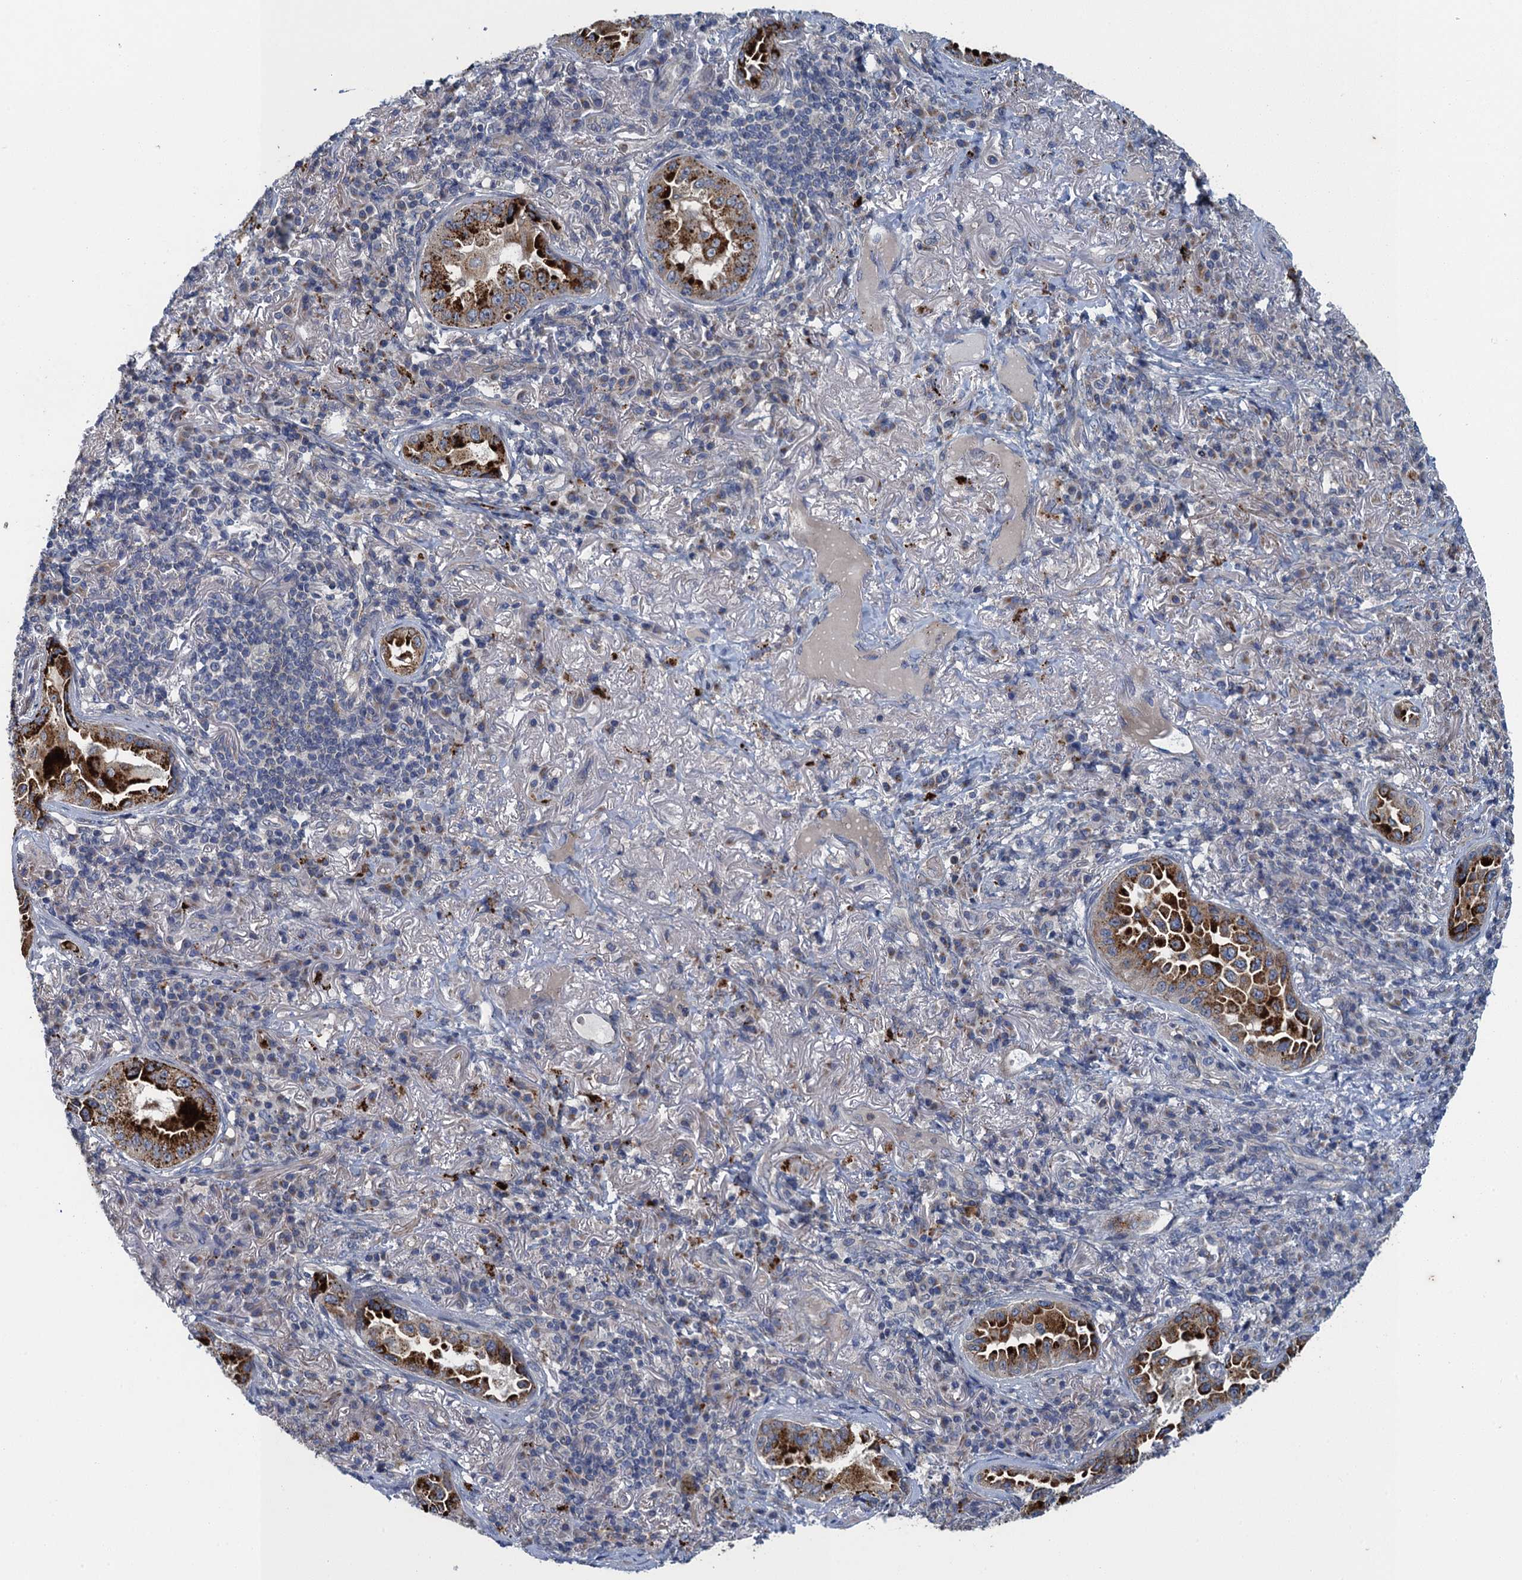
{"staining": {"intensity": "strong", "quantity": ">75%", "location": "cytoplasmic/membranous"}, "tissue": "lung cancer", "cell_type": "Tumor cells", "image_type": "cancer", "snomed": [{"axis": "morphology", "description": "Adenocarcinoma, NOS"}, {"axis": "topography", "description": "Lung"}], "caption": "Lung cancer (adenocarcinoma) stained with DAB (3,3'-diaminobenzidine) IHC reveals high levels of strong cytoplasmic/membranous positivity in about >75% of tumor cells.", "gene": "KBTBD8", "patient": {"sex": "female", "age": 69}}